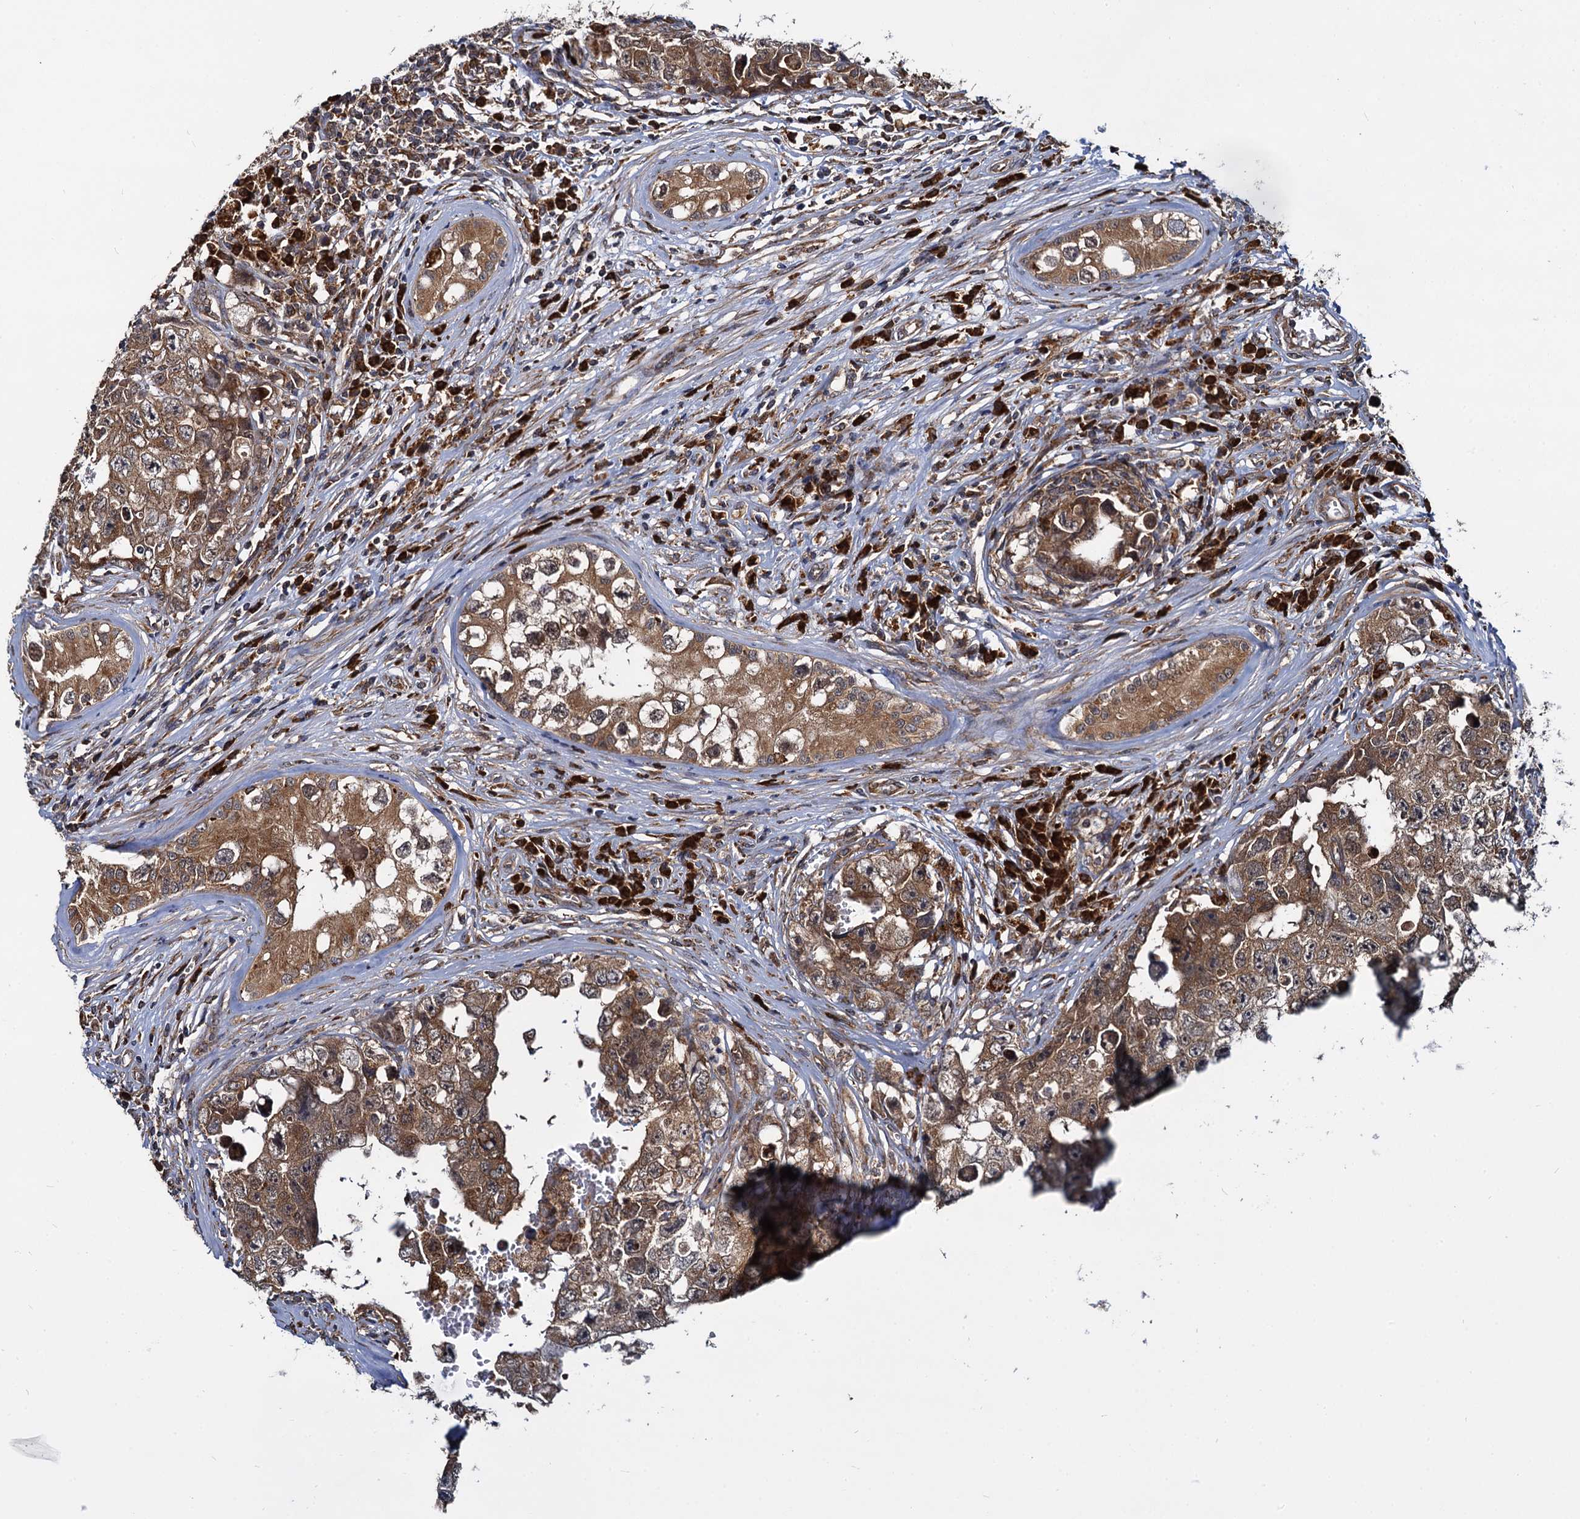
{"staining": {"intensity": "moderate", "quantity": ">75%", "location": "cytoplasmic/membranous"}, "tissue": "testis cancer", "cell_type": "Tumor cells", "image_type": "cancer", "snomed": [{"axis": "morphology", "description": "Carcinoma, Embryonal, NOS"}, {"axis": "topography", "description": "Testis"}], "caption": "There is medium levels of moderate cytoplasmic/membranous expression in tumor cells of testis cancer (embryonal carcinoma), as demonstrated by immunohistochemical staining (brown color).", "gene": "UFM1", "patient": {"sex": "male", "age": 17}}